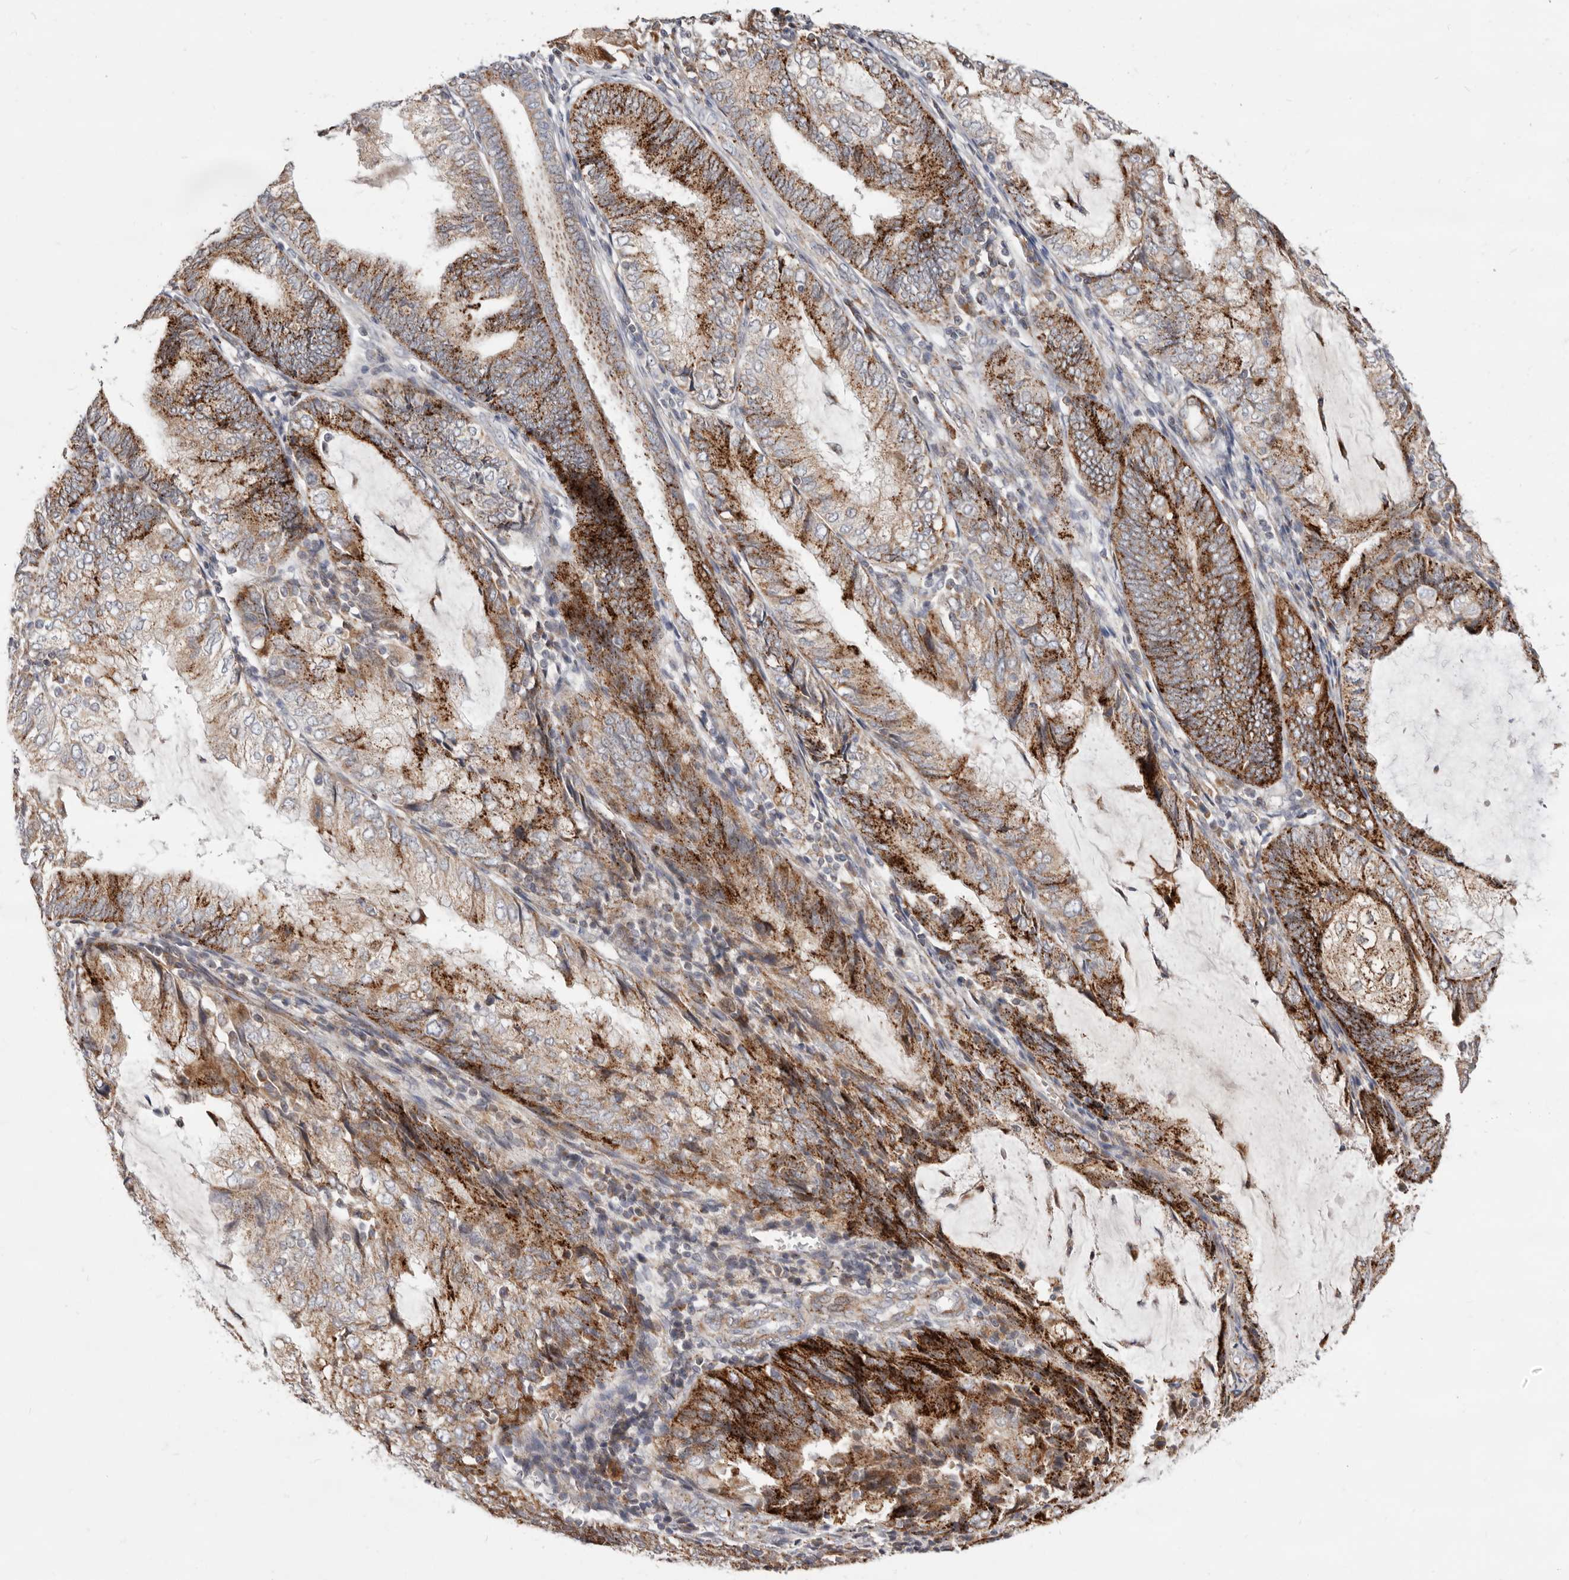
{"staining": {"intensity": "strong", "quantity": "25%-75%", "location": "cytoplasmic/membranous"}, "tissue": "endometrial cancer", "cell_type": "Tumor cells", "image_type": "cancer", "snomed": [{"axis": "morphology", "description": "Adenocarcinoma, NOS"}, {"axis": "topography", "description": "Endometrium"}], "caption": "Immunohistochemistry histopathology image of neoplastic tissue: human endometrial cancer (adenocarcinoma) stained using immunohistochemistry (IHC) shows high levels of strong protein expression localized specifically in the cytoplasmic/membranous of tumor cells, appearing as a cytoplasmic/membranous brown color.", "gene": "TOR3A", "patient": {"sex": "female", "age": 81}}